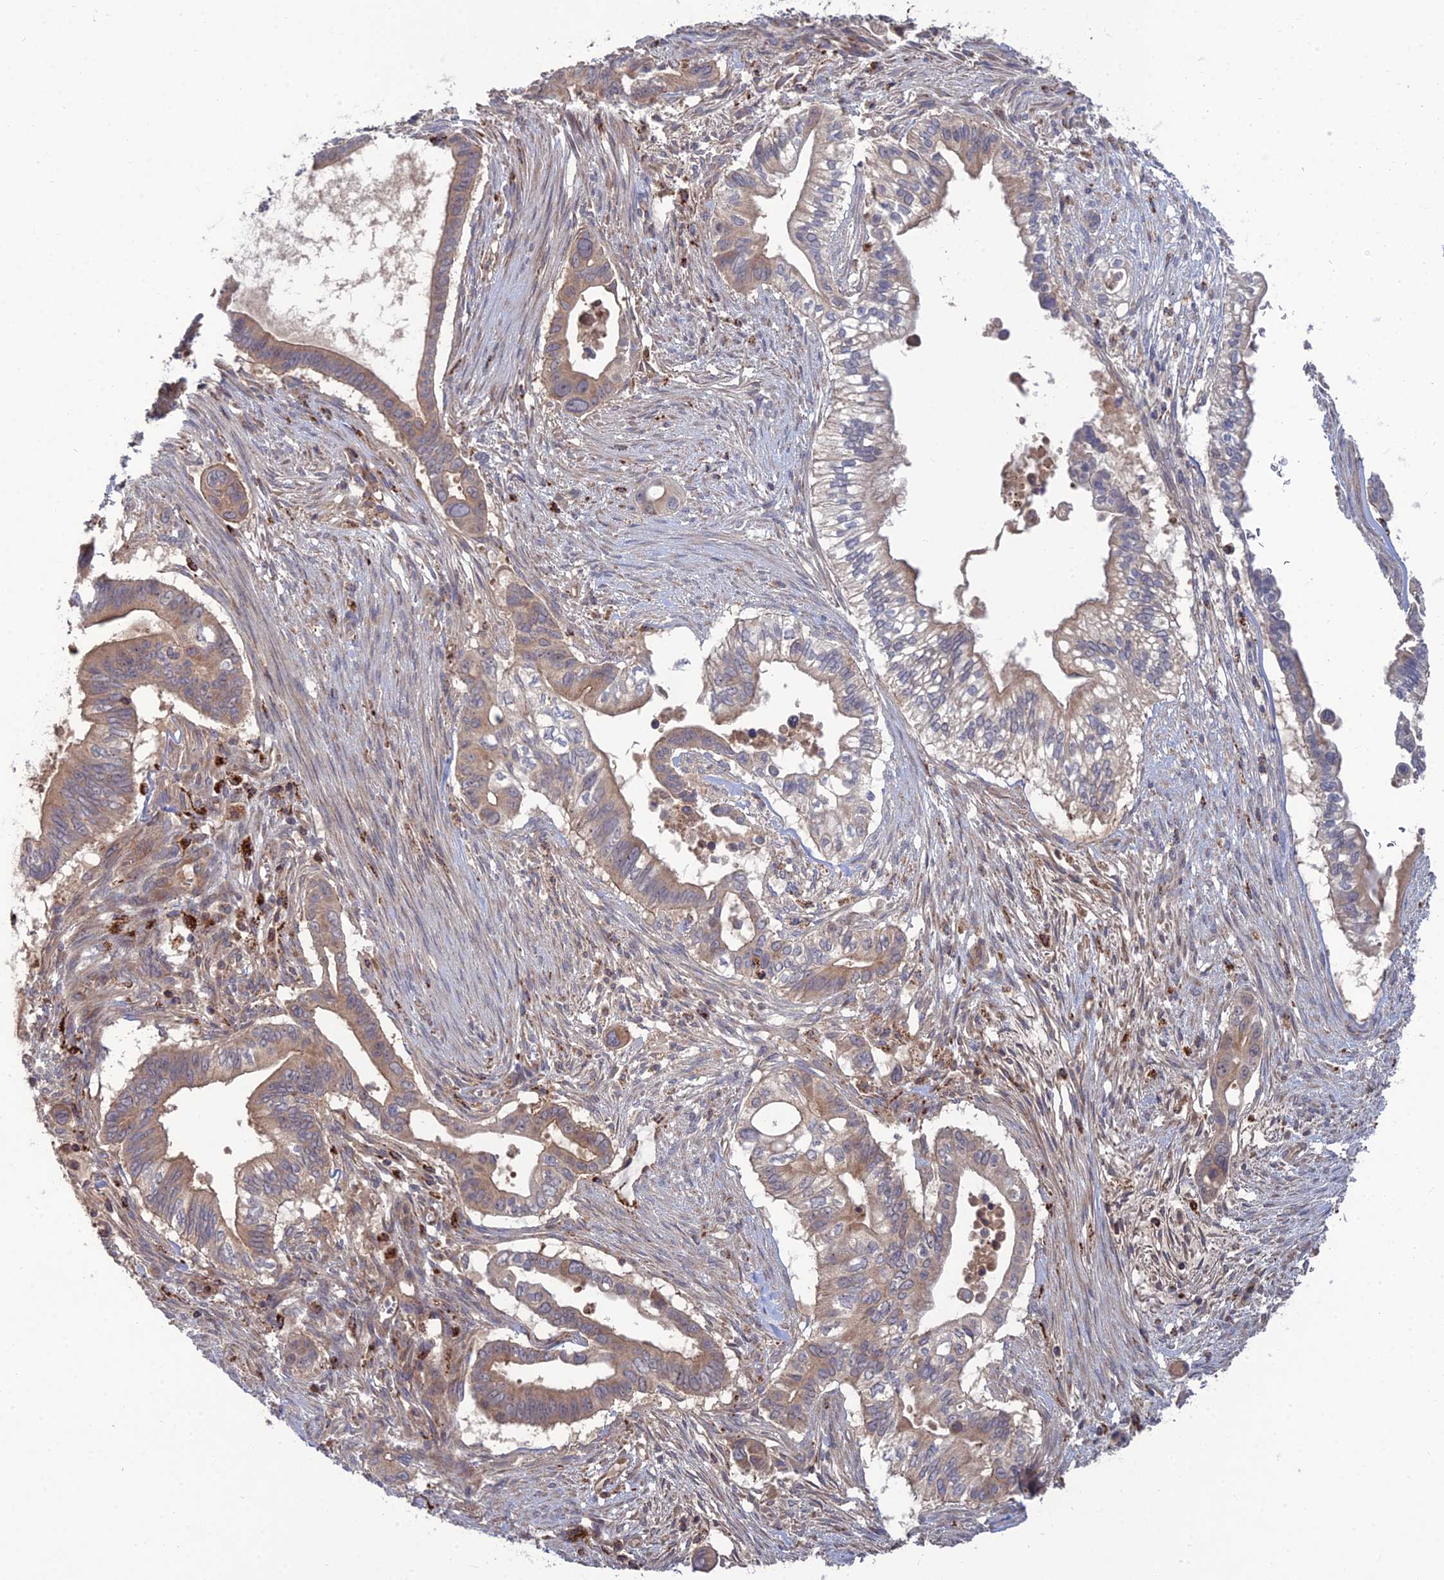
{"staining": {"intensity": "weak", "quantity": "25%-75%", "location": "cytoplasmic/membranous"}, "tissue": "pancreatic cancer", "cell_type": "Tumor cells", "image_type": "cancer", "snomed": [{"axis": "morphology", "description": "Adenocarcinoma, NOS"}, {"axis": "topography", "description": "Pancreas"}], "caption": "The image demonstrates staining of adenocarcinoma (pancreatic), revealing weak cytoplasmic/membranous protein positivity (brown color) within tumor cells.", "gene": "RIC8B", "patient": {"sex": "male", "age": 68}}